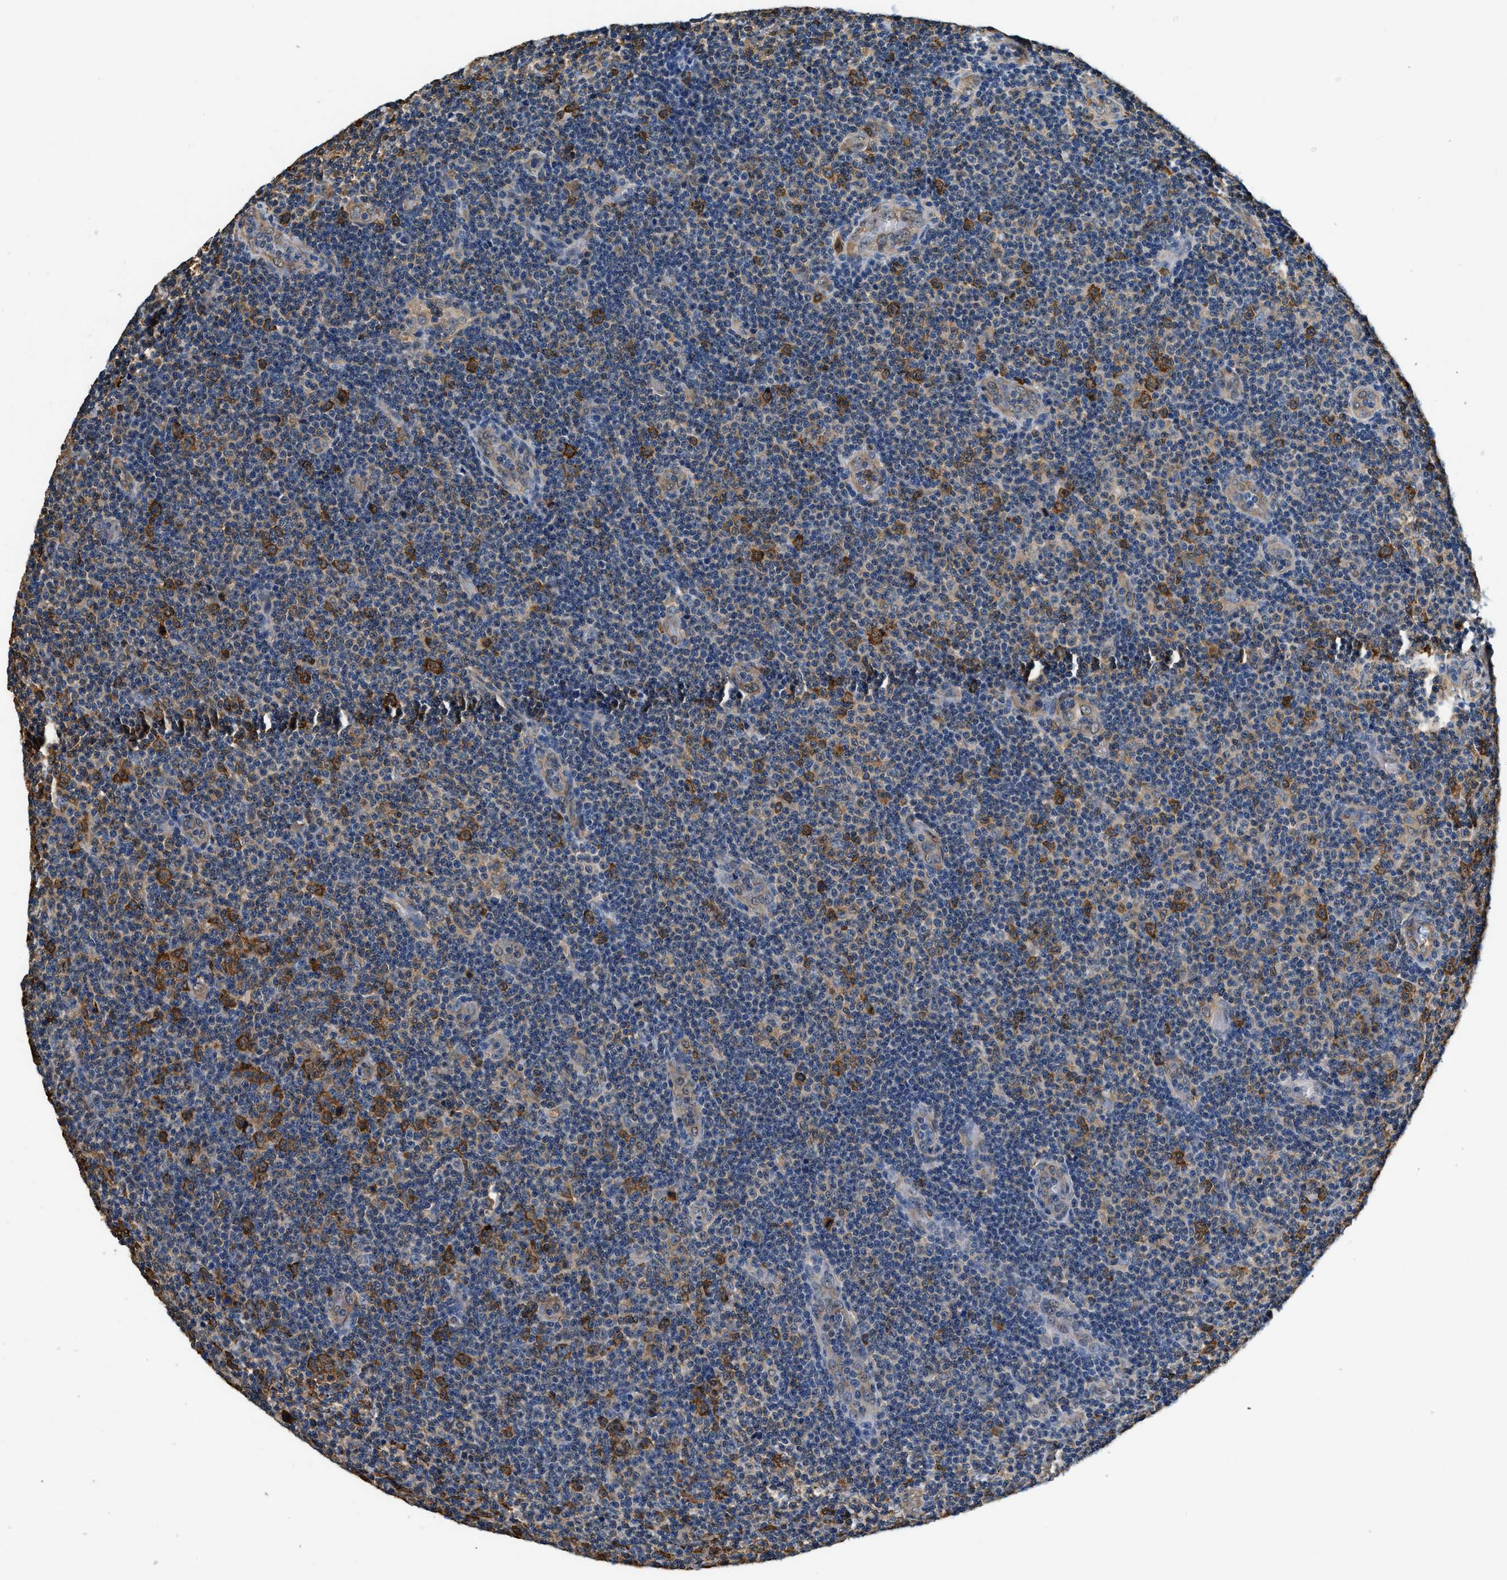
{"staining": {"intensity": "moderate", "quantity": "<25%", "location": "cytoplasmic/membranous"}, "tissue": "lymphoma", "cell_type": "Tumor cells", "image_type": "cancer", "snomed": [{"axis": "morphology", "description": "Malignant lymphoma, non-Hodgkin's type, Low grade"}, {"axis": "topography", "description": "Lymph node"}], "caption": "Protein expression analysis of human malignant lymphoma, non-Hodgkin's type (low-grade) reveals moderate cytoplasmic/membranous positivity in about <25% of tumor cells.", "gene": "PPP2R1B", "patient": {"sex": "male", "age": 83}}